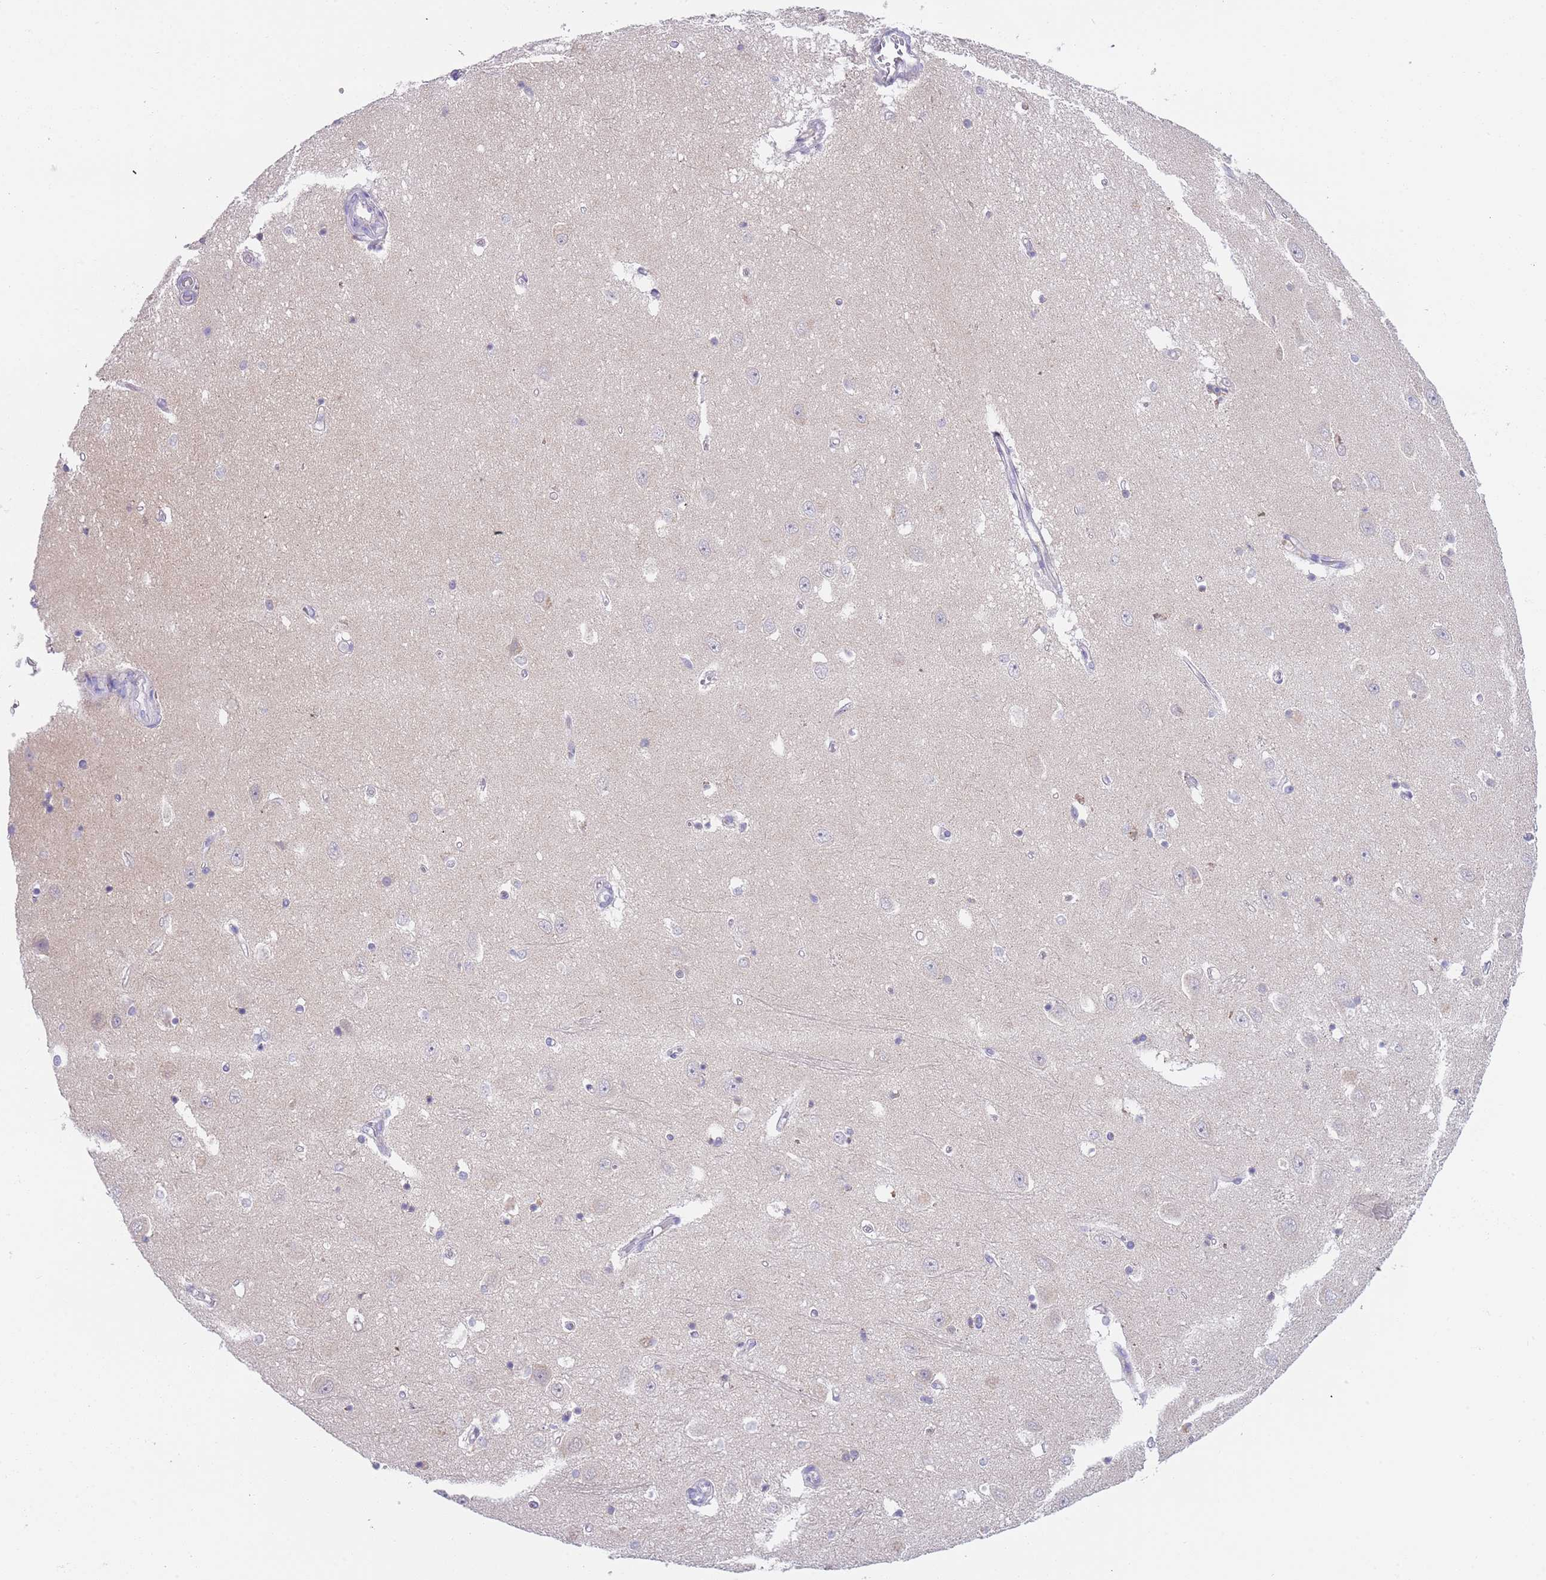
{"staining": {"intensity": "negative", "quantity": "none", "location": "none"}, "tissue": "hippocampus", "cell_type": "Glial cells", "image_type": "normal", "snomed": [{"axis": "morphology", "description": "Normal tissue, NOS"}, {"axis": "topography", "description": "Hippocampus"}], "caption": "Image shows no protein positivity in glial cells of unremarkable hippocampus.", "gene": "TYW1B", "patient": {"sex": "female", "age": 64}}